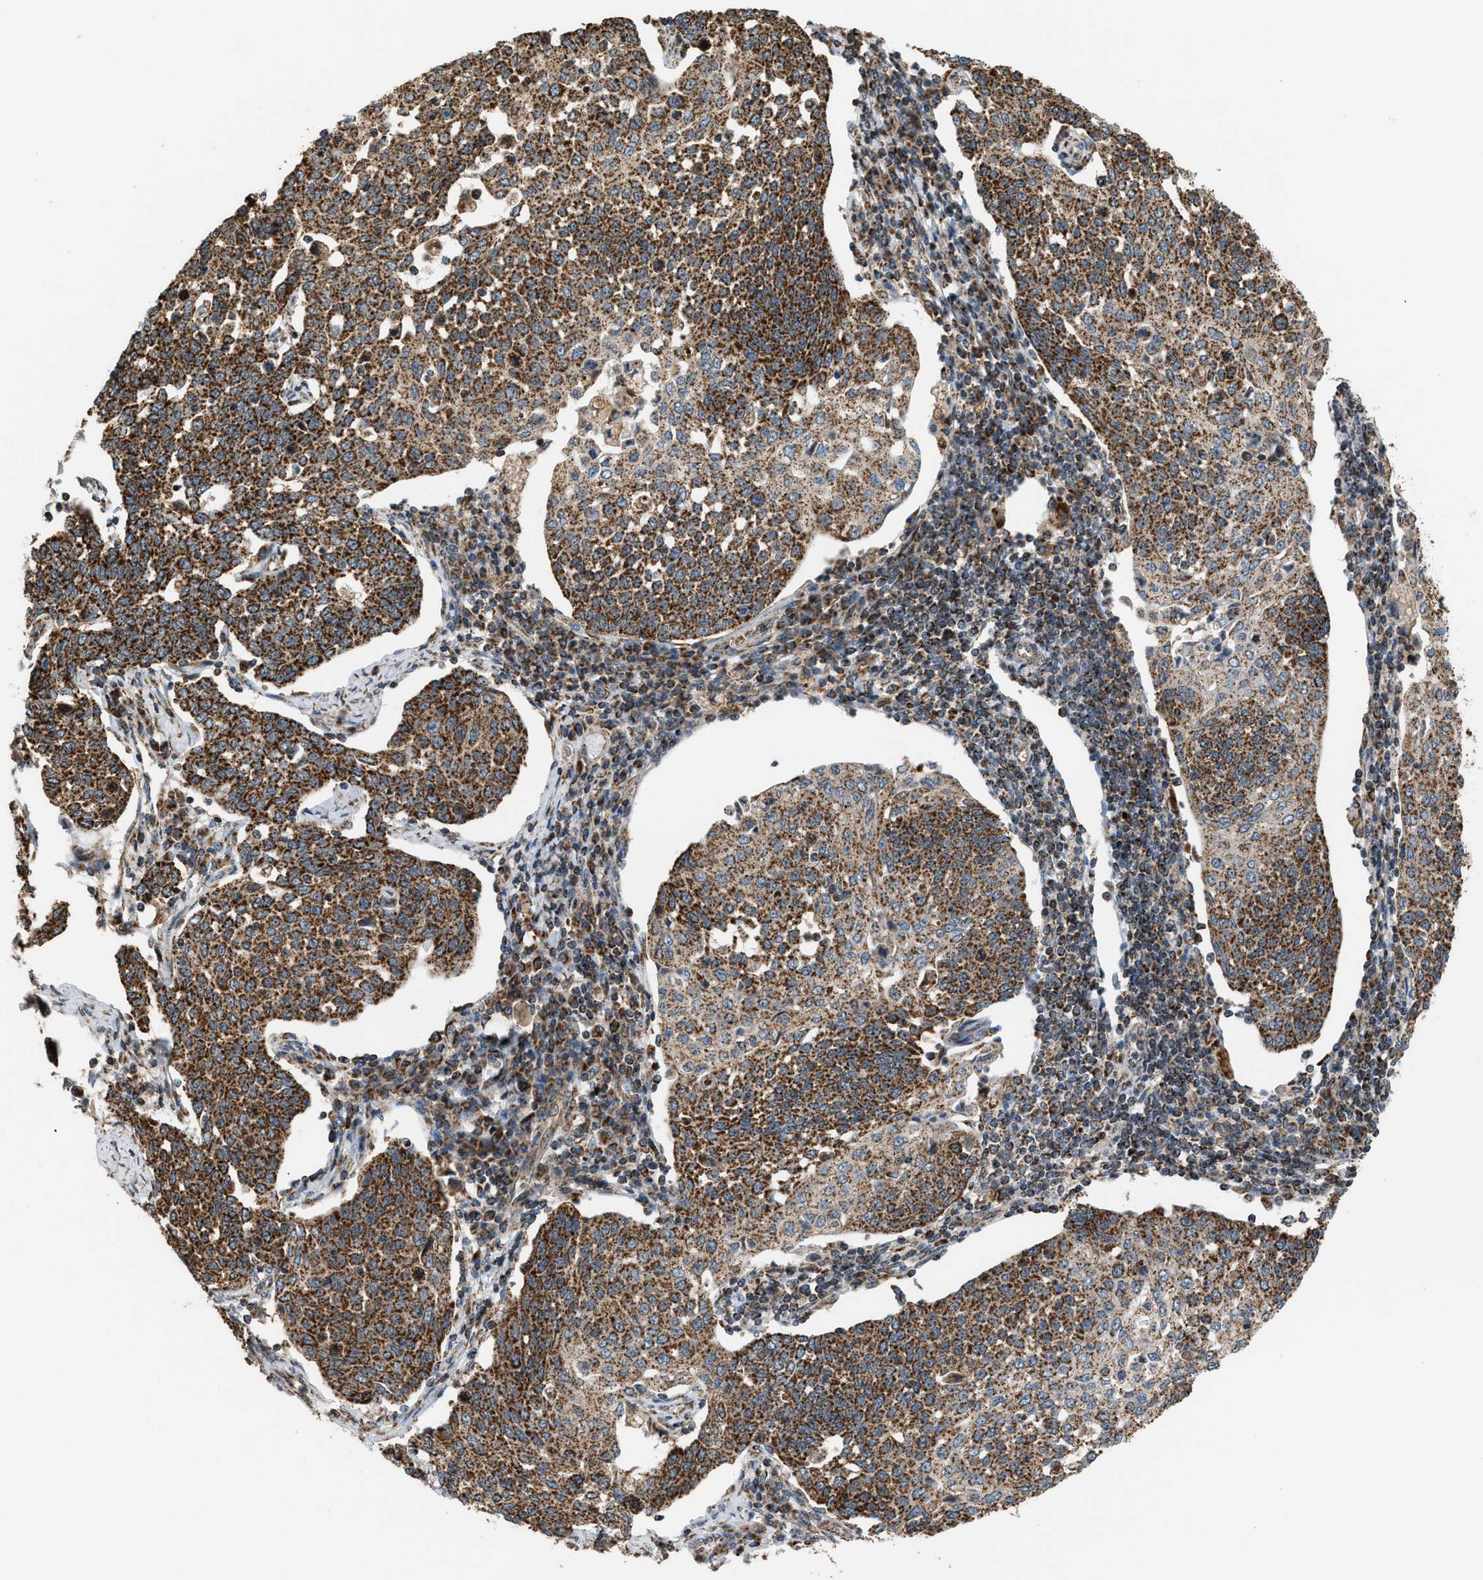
{"staining": {"intensity": "strong", "quantity": ">75%", "location": "cytoplasmic/membranous"}, "tissue": "cervical cancer", "cell_type": "Tumor cells", "image_type": "cancer", "snomed": [{"axis": "morphology", "description": "Squamous cell carcinoma, NOS"}, {"axis": "topography", "description": "Cervix"}], "caption": "This photomicrograph reveals immunohistochemistry staining of squamous cell carcinoma (cervical), with high strong cytoplasmic/membranous staining in approximately >75% of tumor cells.", "gene": "SGSM2", "patient": {"sex": "female", "age": 34}}